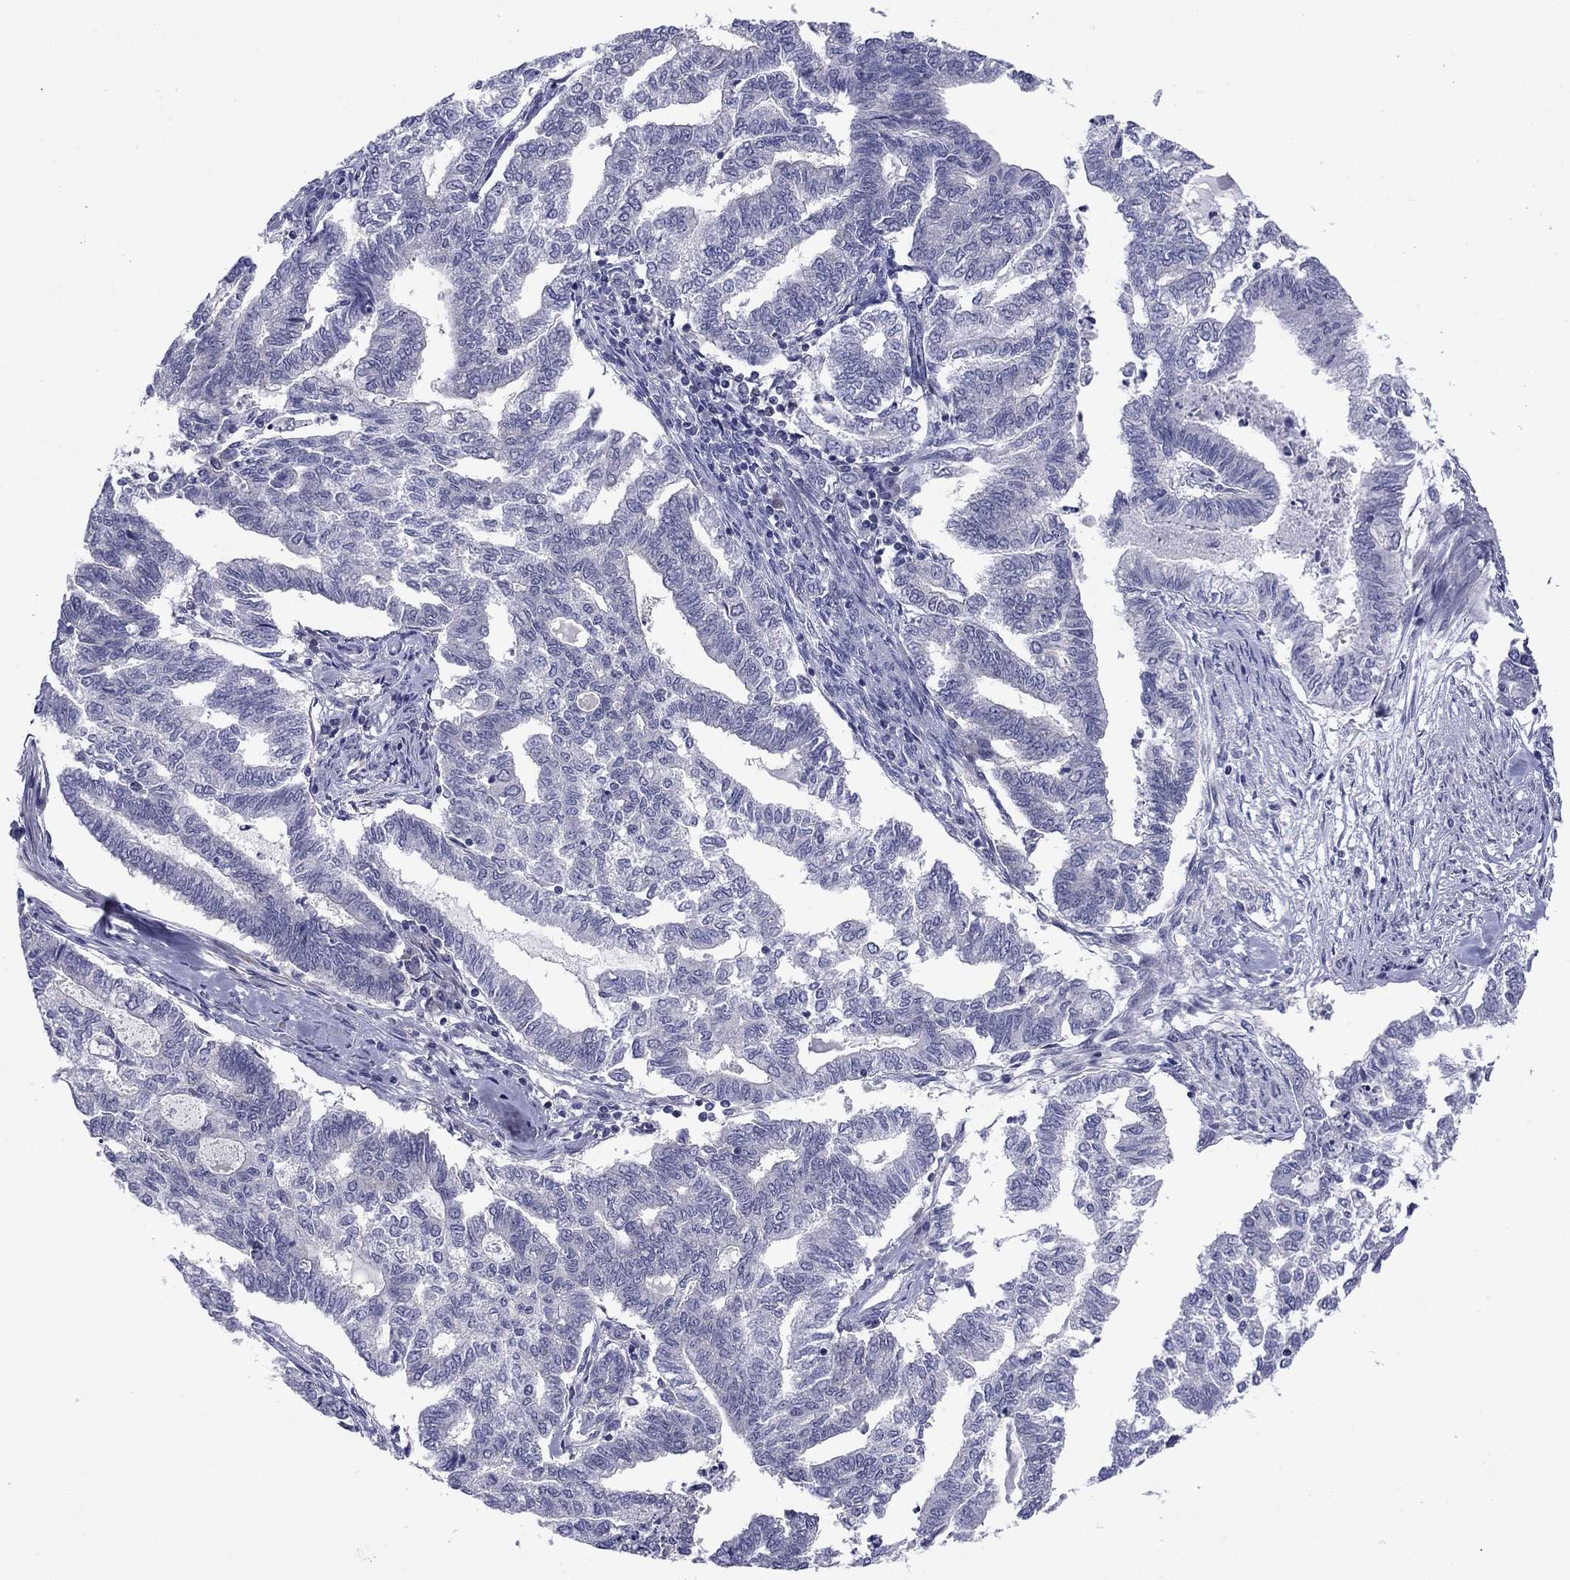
{"staining": {"intensity": "negative", "quantity": "none", "location": "none"}, "tissue": "endometrial cancer", "cell_type": "Tumor cells", "image_type": "cancer", "snomed": [{"axis": "morphology", "description": "Adenocarcinoma, NOS"}, {"axis": "topography", "description": "Endometrium"}], "caption": "Immunohistochemistry (IHC) of human endometrial cancer reveals no staining in tumor cells.", "gene": "CACNA1A", "patient": {"sex": "female", "age": 79}}